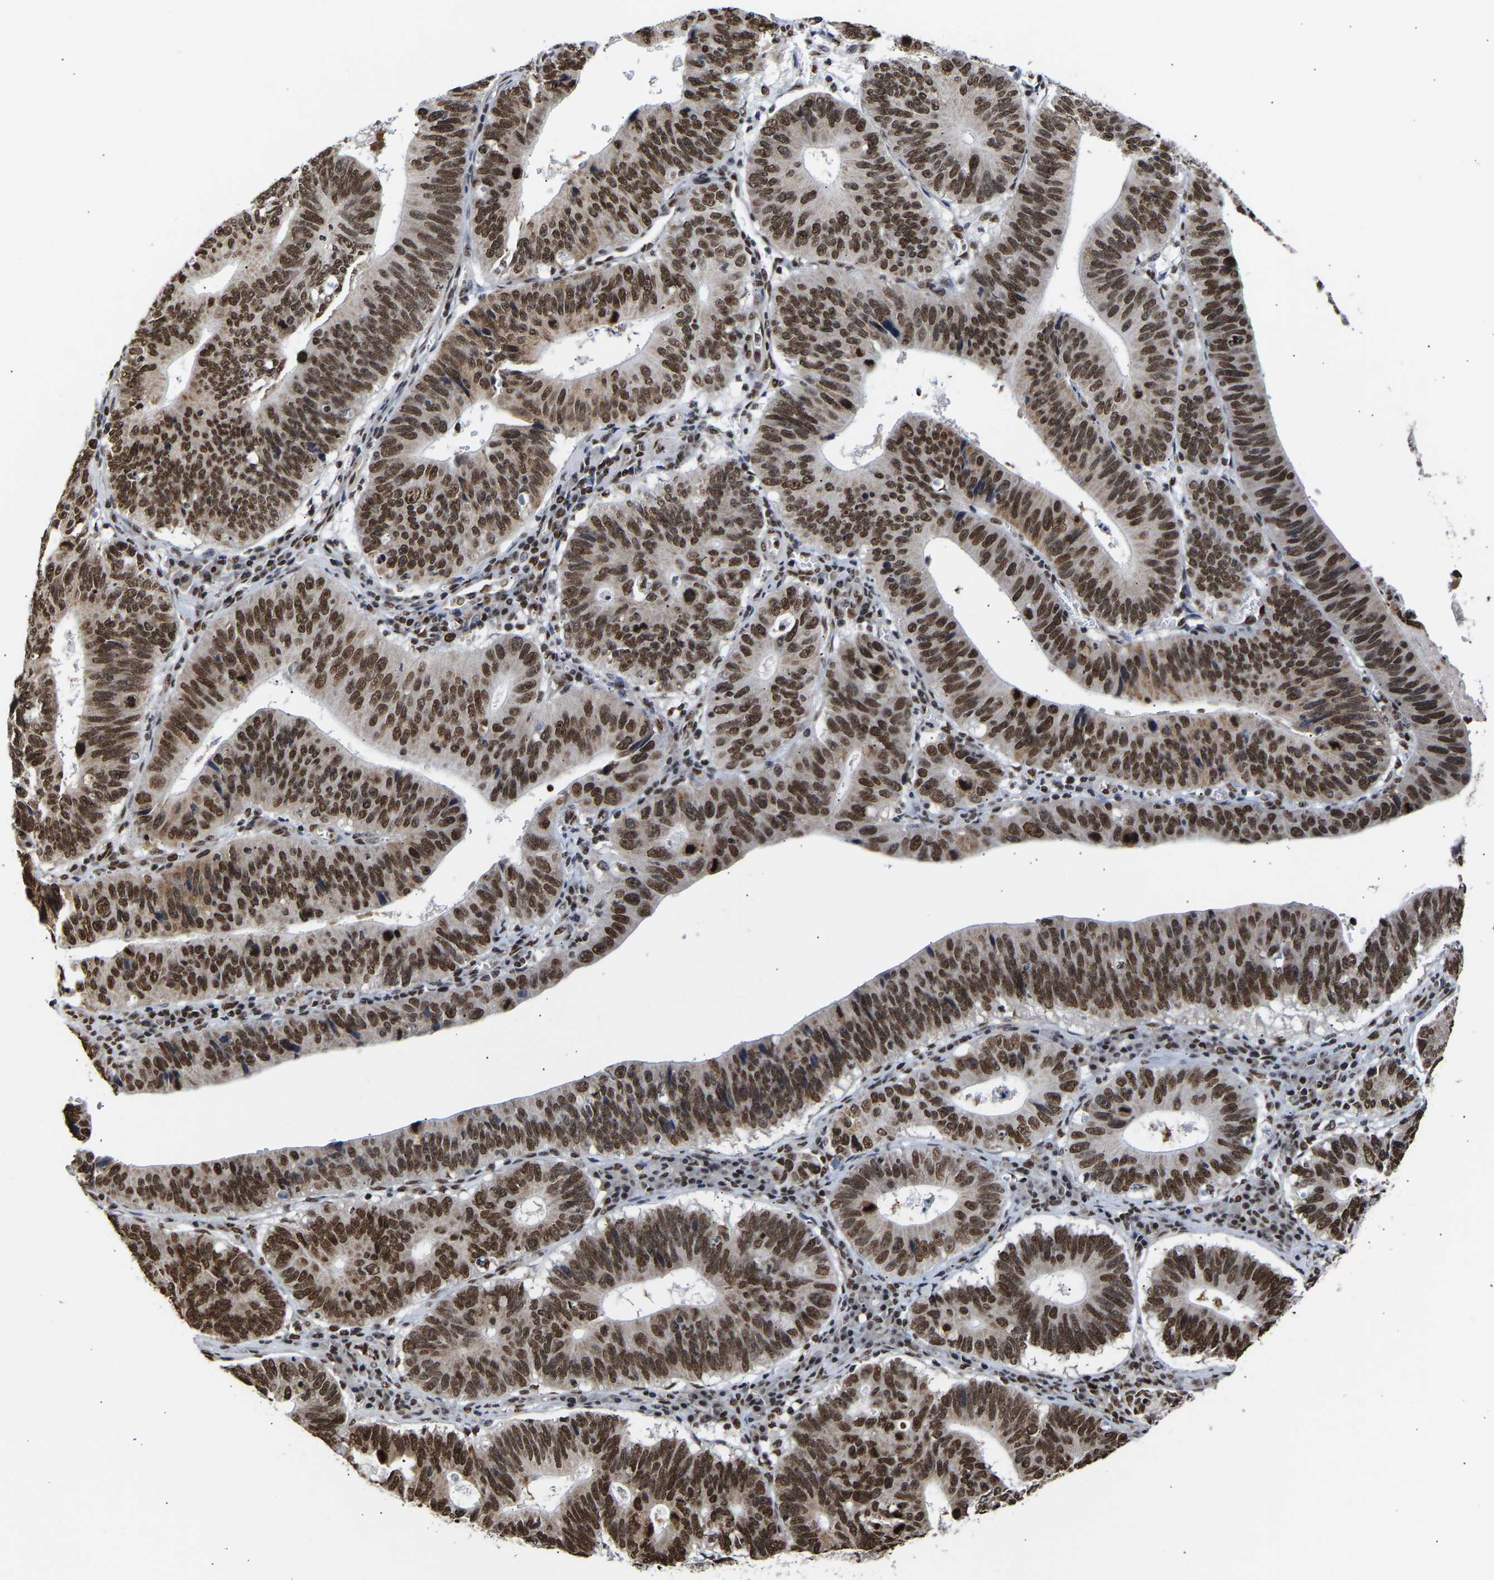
{"staining": {"intensity": "strong", "quantity": ">75%", "location": "nuclear"}, "tissue": "stomach cancer", "cell_type": "Tumor cells", "image_type": "cancer", "snomed": [{"axis": "morphology", "description": "Adenocarcinoma, NOS"}, {"axis": "topography", "description": "Stomach"}], "caption": "Tumor cells reveal high levels of strong nuclear positivity in approximately >75% of cells in human stomach adenocarcinoma.", "gene": "PSIP1", "patient": {"sex": "male", "age": 59}}